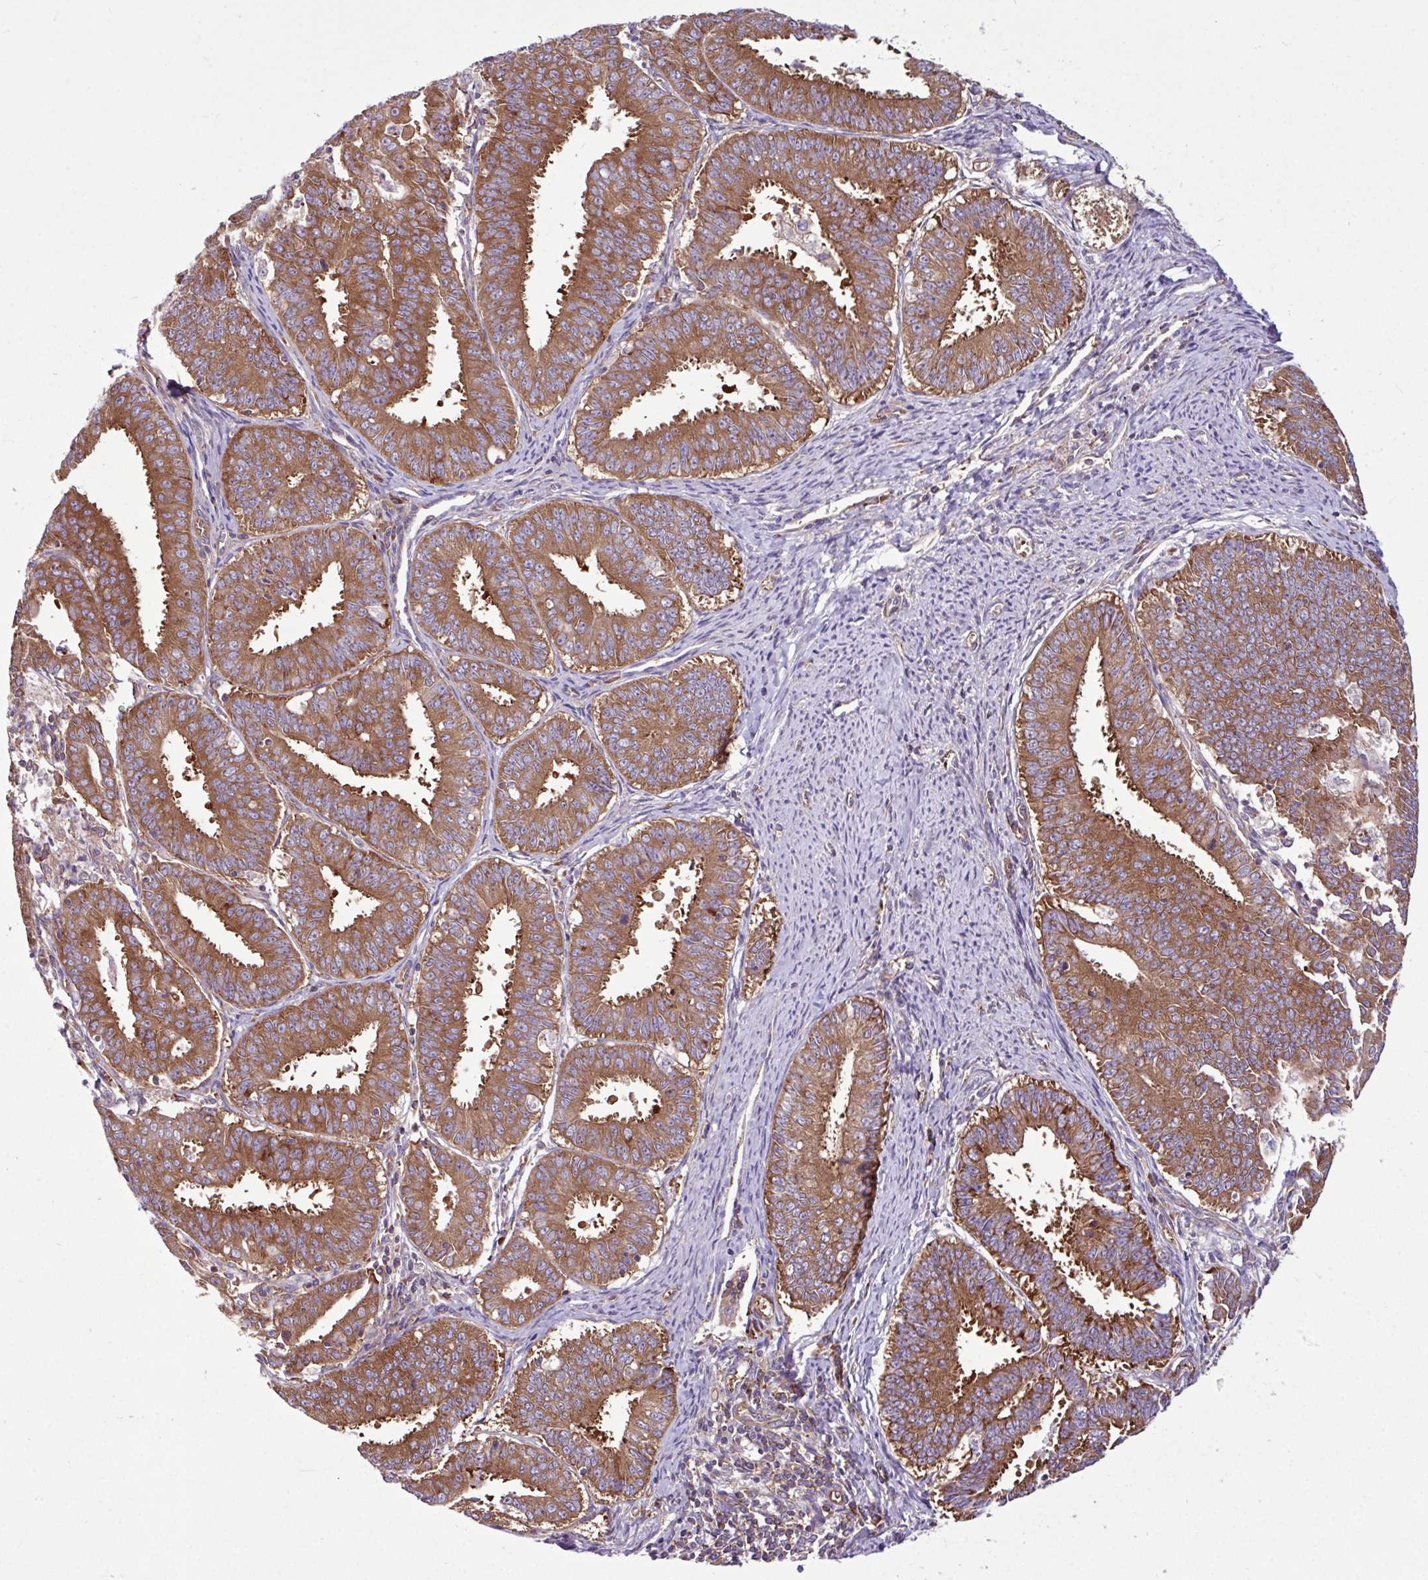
{"staining": {"intensity": "strong", "quantity": ">75%", "location": "cytoplasmic/membranous"}, "tissue": "endometrial cancer", "cell_type": "Tumor cells", "image_type": "cancer", "snomed": [{"axis": "morphology", "description": "Adenocarcinoma, NOS"}, {"axis": "topography", "description": "Endometrium"}], "caption": "A micrograph of human adenocarcinoma (endometrial) stained for a protein reveals strong cytoplasmic/membranous brown staining in tumor cells. Nuclei are stained in blue.", "gene": "MROH2A", "patient": {"sex": "female", "age": 73}}